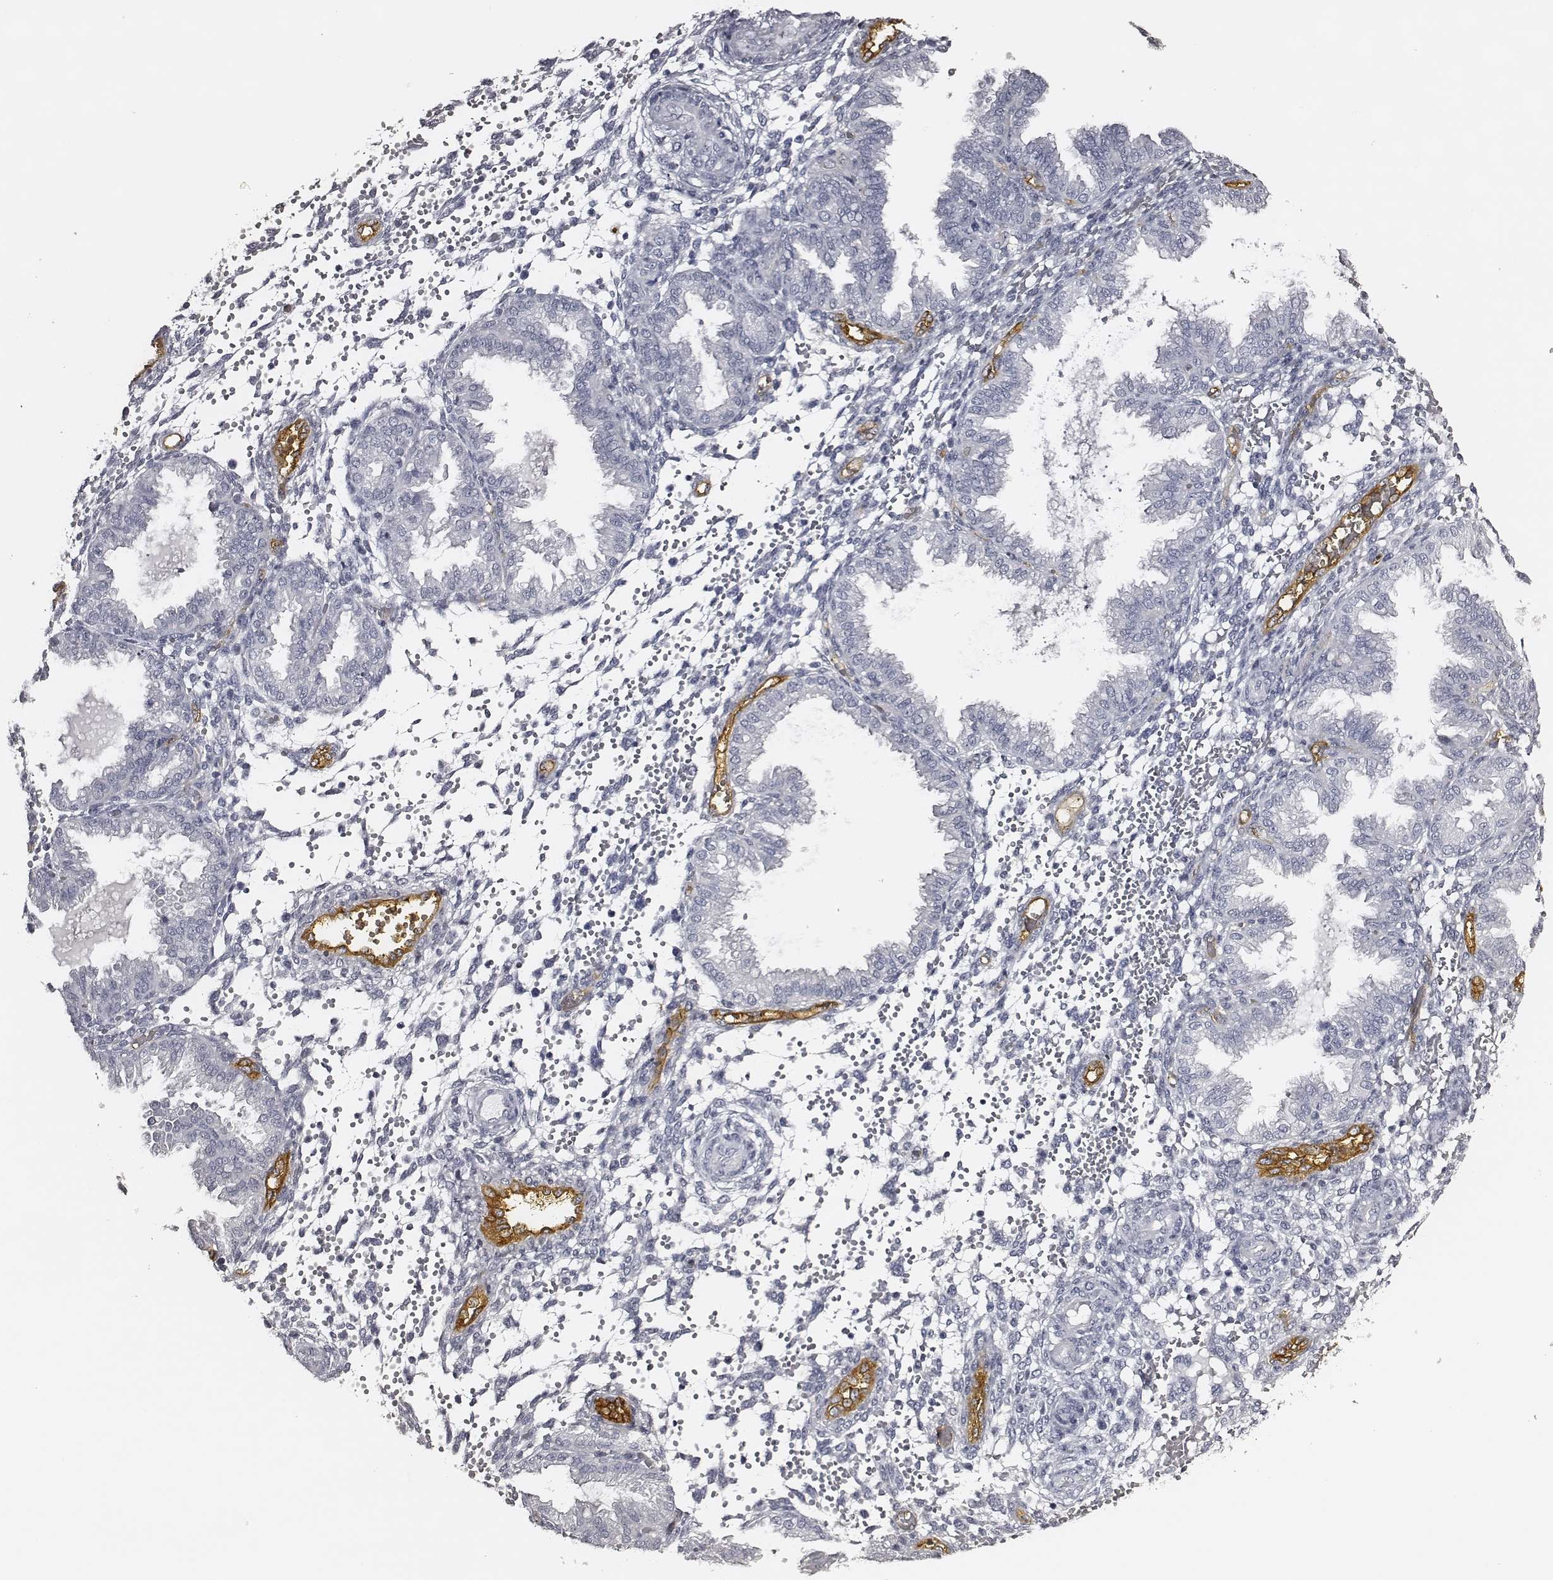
{"staining": {"intensity": "negative", "quantity": "none", "location": "none"}, "tissue": "endometrium", "cell_type": "Cells in endometrial stroma", "image_type": "normal", "snomed": [{"axis": "morphology", "description": "Normal tissue, NOS"}, {"axis": "topography", "description": "Endometrium"}], "caption": "Immunohistochemistry (IHC) histopathology image of unremarkable endometrium: human endometrium stained with DAB (3,3'-diaminobenzidine) exhibits no significant protein staining in cells in endometrial stroma.", "gene": "DPEP1", "patient": {"sex": "female", "age": 33}}